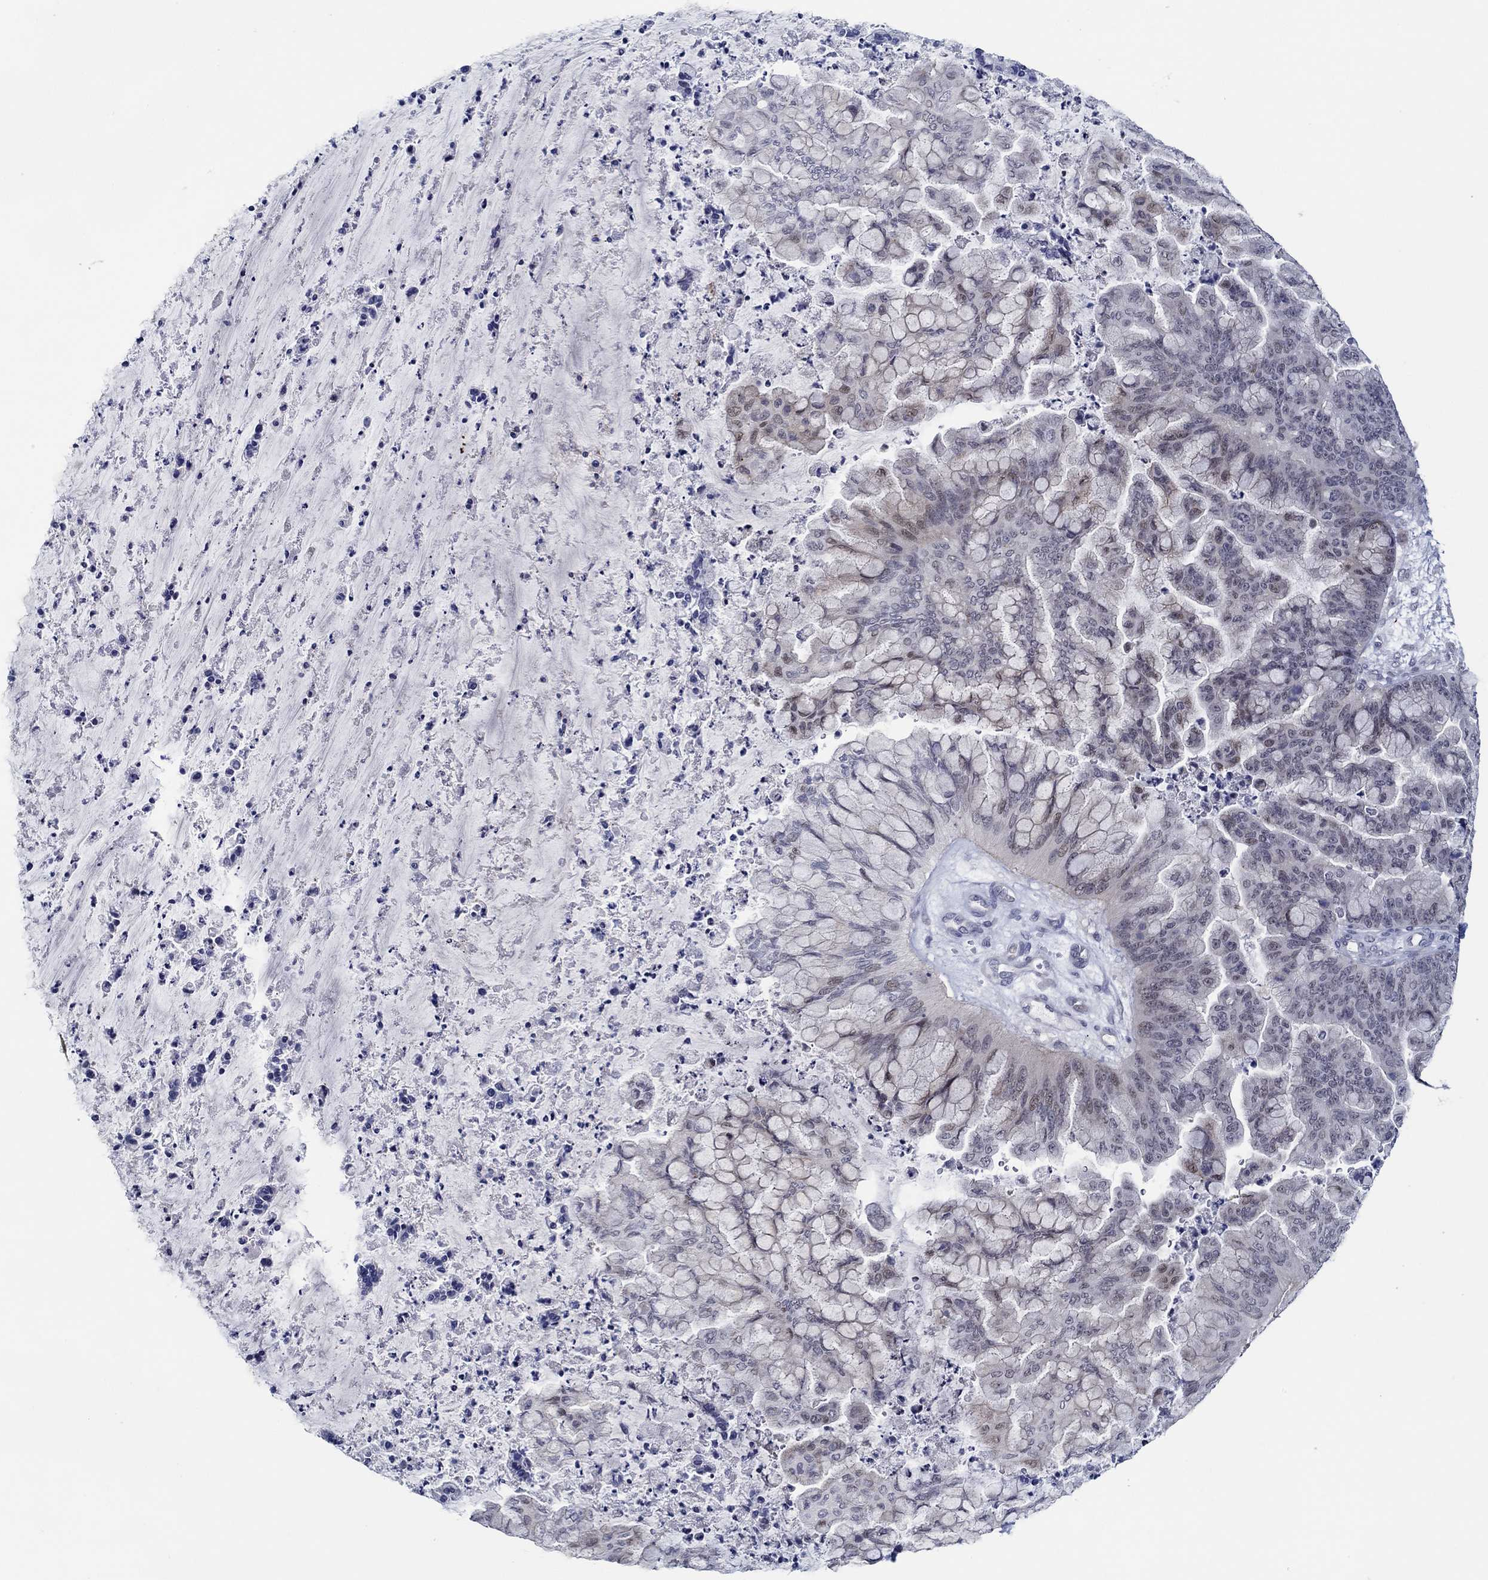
{"staining": {"intensity": "negative", "quantity": "none", "location": "none"}, "tissue": "ovarian cancer", "cell_type": "Tumor cells", "image_type": "cancer", "snomed": [{"axis": "morphology", "description": "Cystadenocarcinoma, mucinous, NOS"}, {"axis": "topography", "description": "Ovary"}], "caption": "Ovarian cancer (mucinous cystadenocarcinoma) was stained to show a protein in brown. There is no significant expression in tumor cells.", "gene": "SLC34A1", "patient": {"sex": "female", "age": 67}}